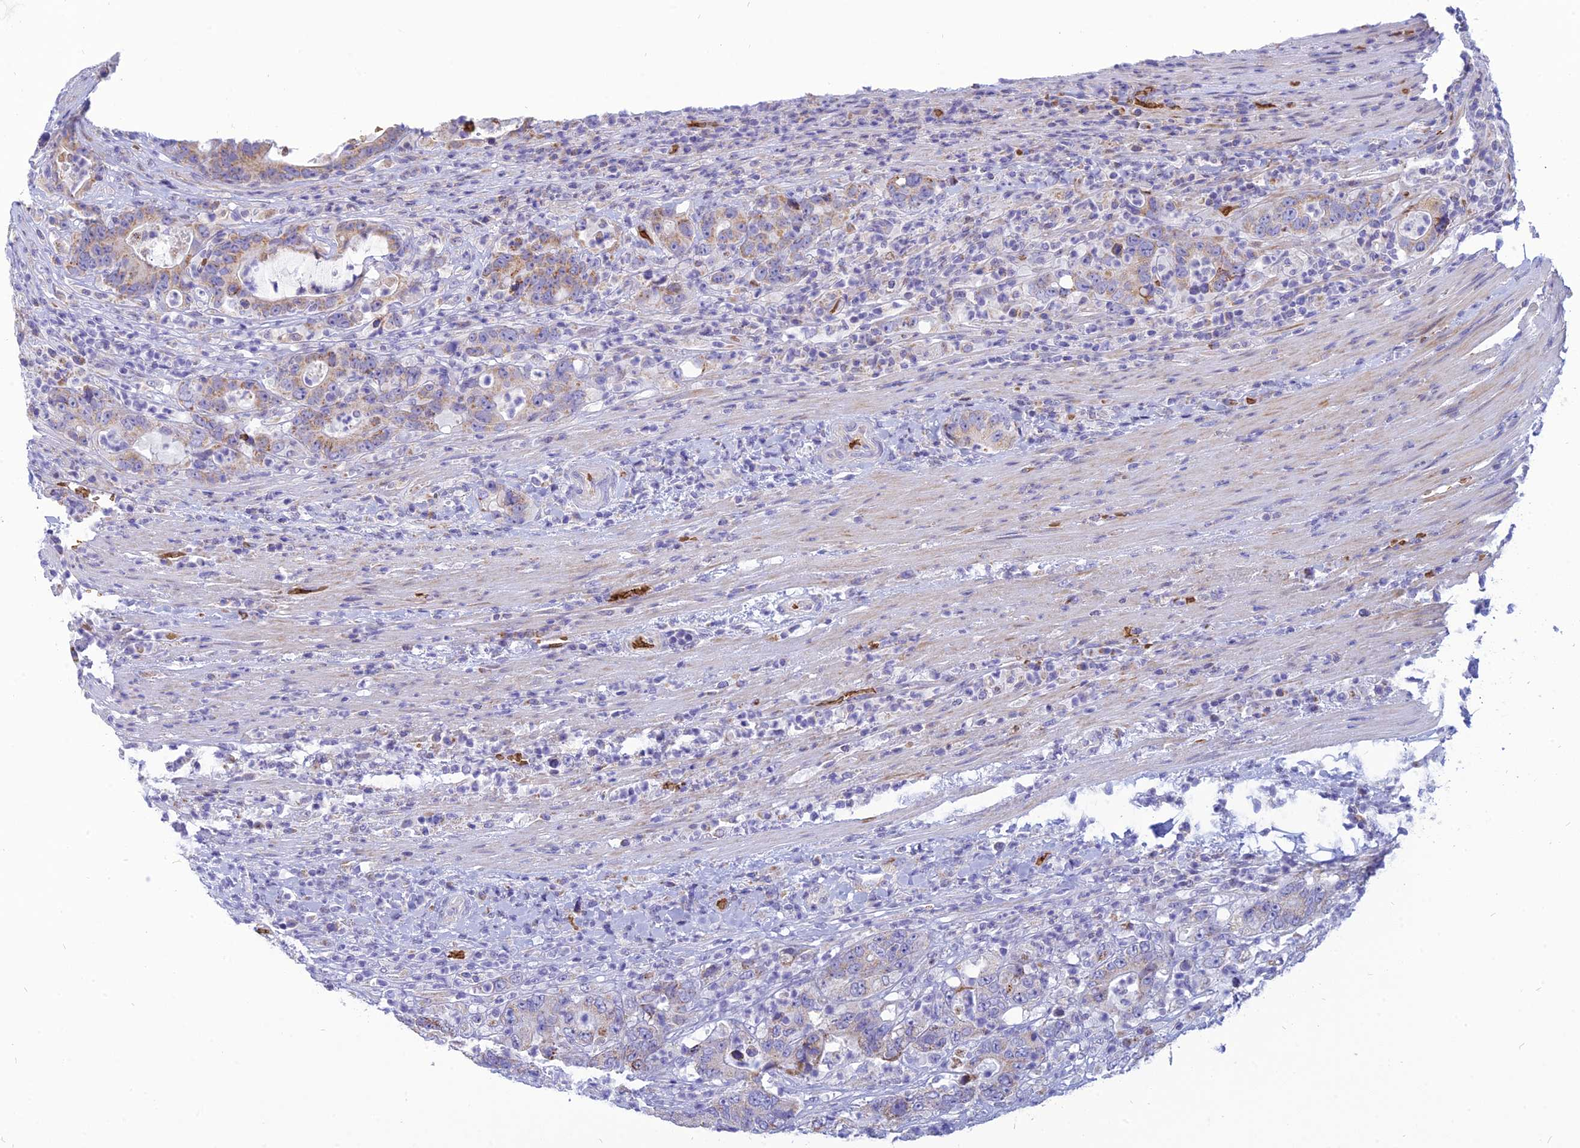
{"staining": {"intensity": "weak", "quantity": "25%-75%", "location": "cytoplasmic/membranous"}, "tissue": "colorectal cancer", "cell_type": "Tumor cells", "image_type": "cancer", "snomed": [{"axis": "morphology", "description": "Adenocarcinoma, NOS"}, {"axis": "topography", "description": "Colon"}], "caption": "Colorectal cancer tissue exhibits weak cytoplasmic/membranous positivity in approximately 25%-75% of tumor cells", "gene": "HHAT", "patient": {"sex": "female", "age": 75}}